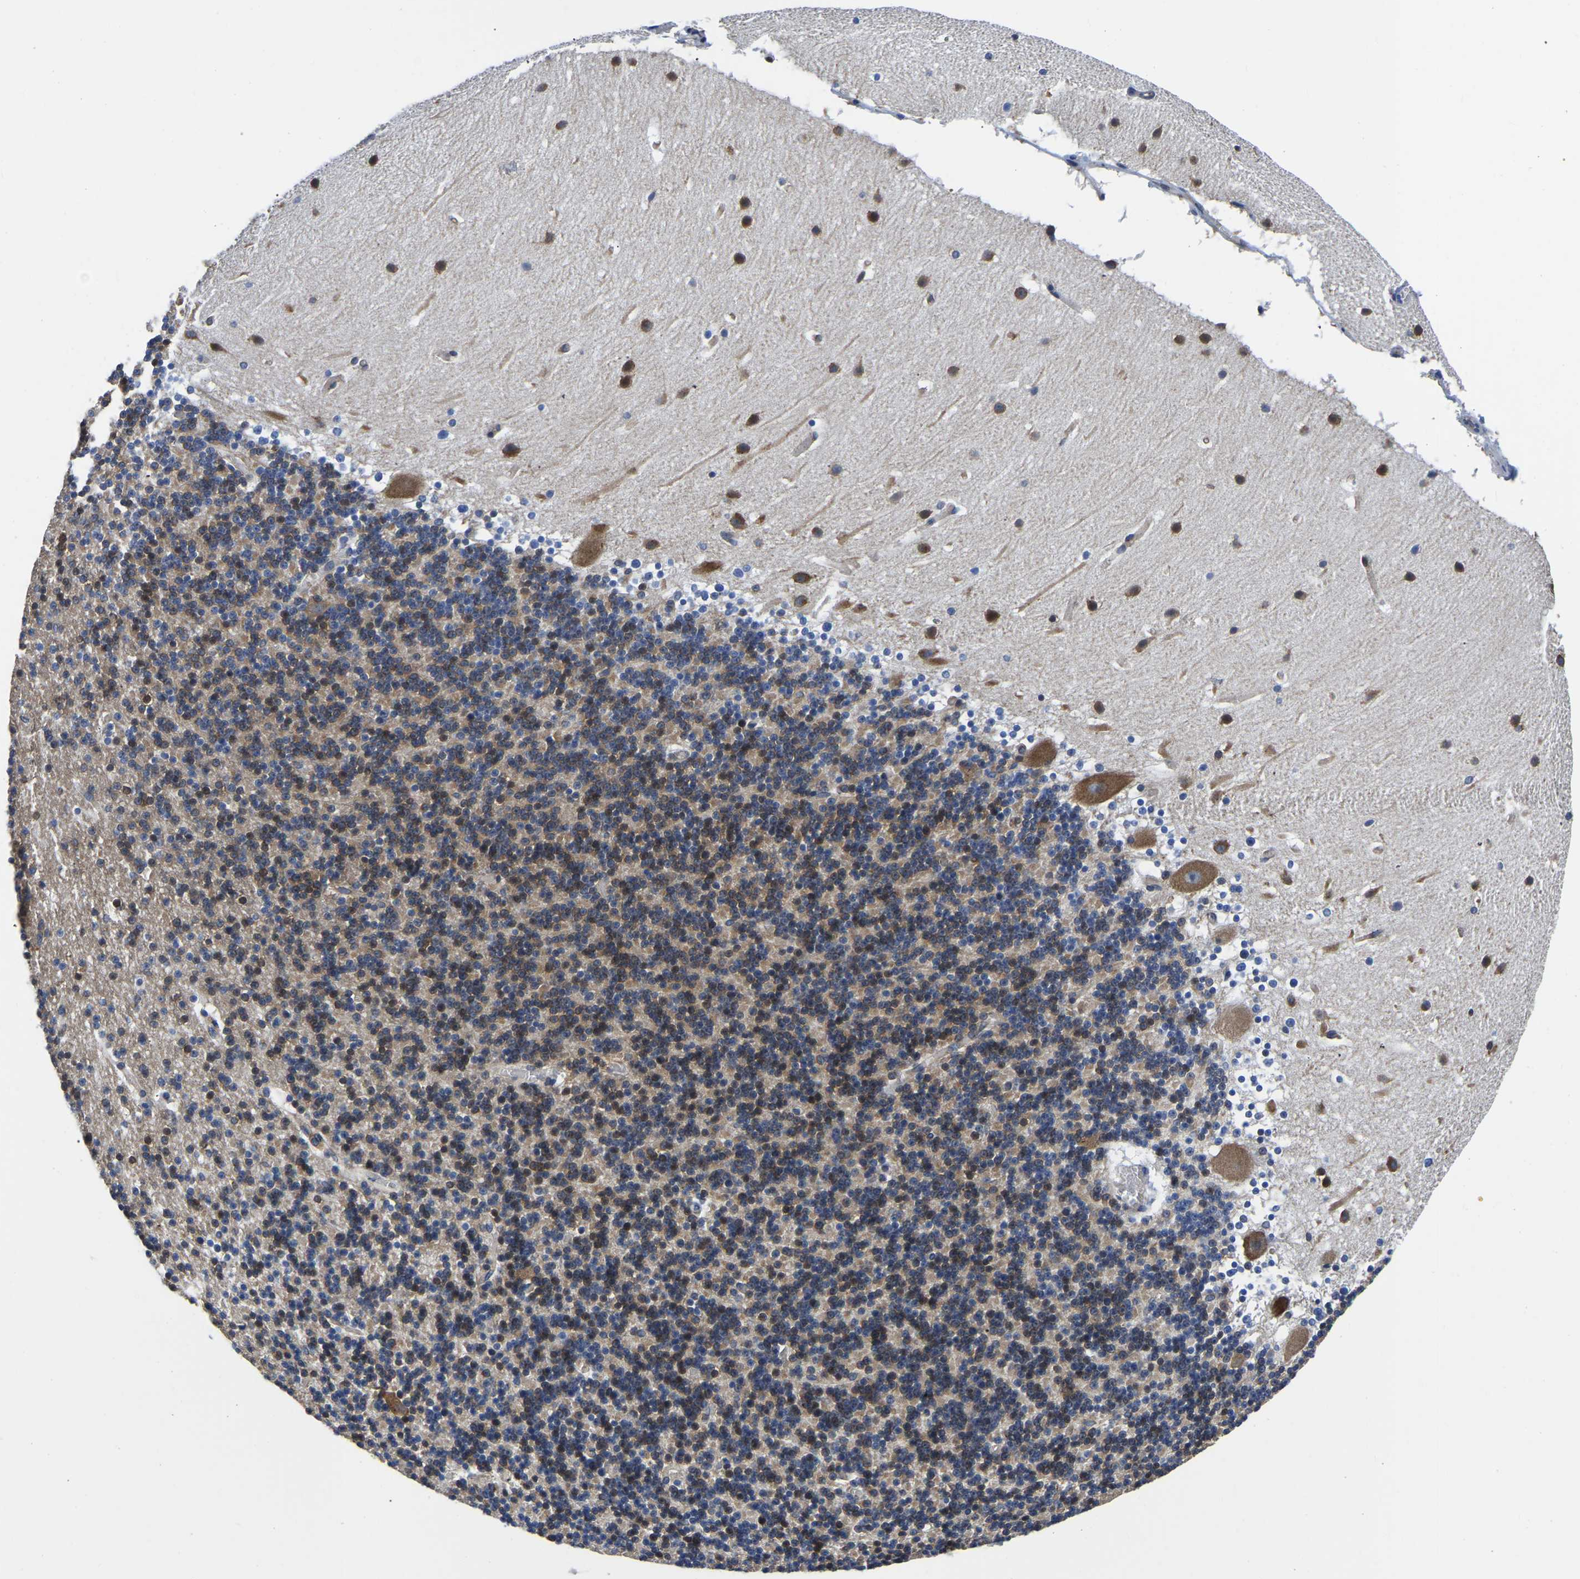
{"staining": {"intensity": "moderate", "quantity": "25%-75%", "location": "cytoplasmic/membranous,nuclear"}, "tissue": "cerebellum", "cell_type": "Cells in granular layer", "image_type": "normal", "snomed": [{"axis": "morphology", "description": "Normal tissue, NOS"}, {"axis": "topography", "description": "Cerebellum"}], "caption": "The photomicrograph exhibits immunohistochemical staining of benign cerebellum. There is moderate cytoplasmic/membranous,nuclear staining is identified in about 25%-75% of cells in granular layer. (DAB (3,3'-diaminobenzidine) IHC, brown staining for protein, blue staining for nuclei).", "gene": "TFG", "patient": {"sex": "male", "age": 45}}